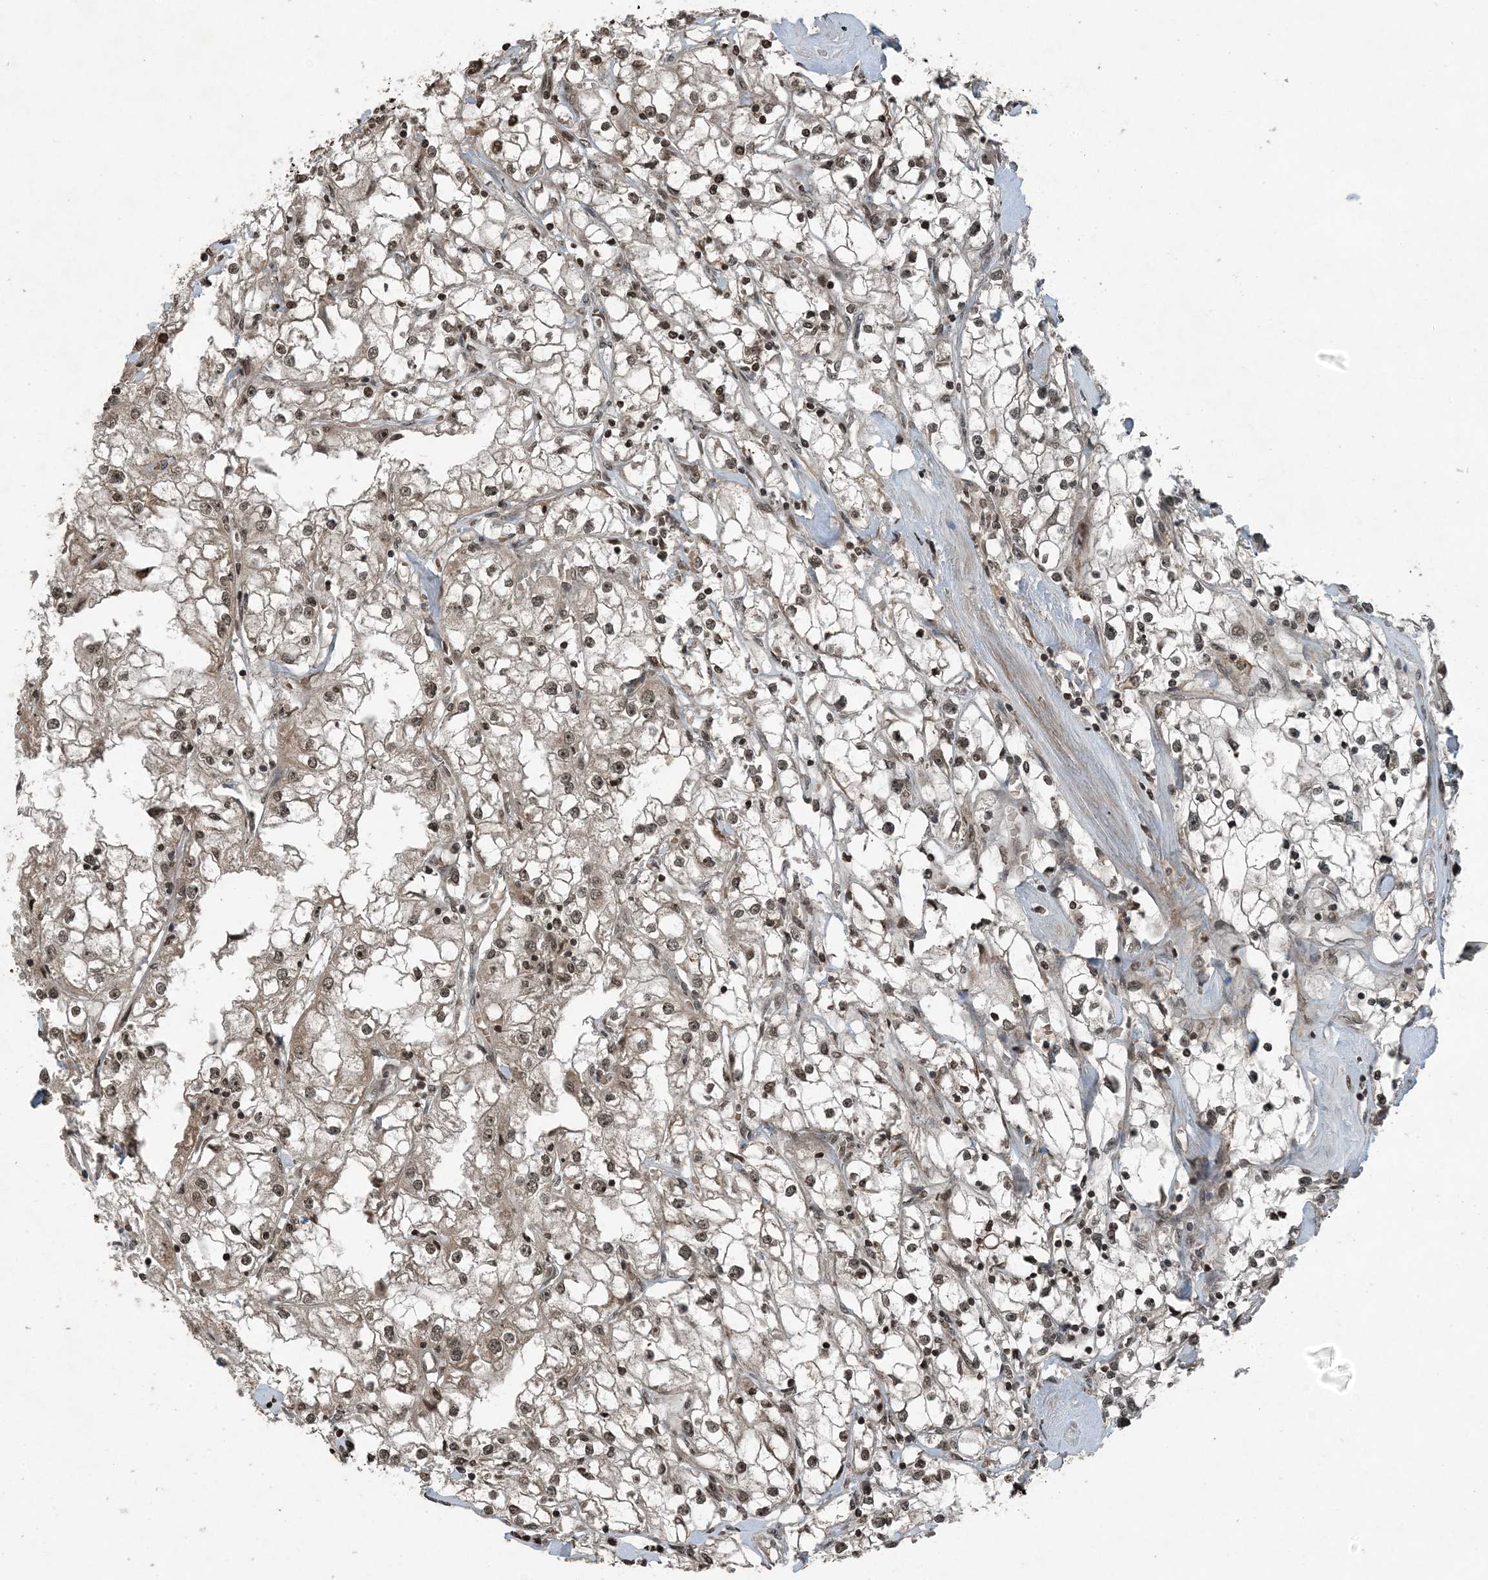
{"staining": {"intensity": "weak", "quantity": ">75%", "location": "nuclear"}, "tissue": "renal cancer", "cell_type": "Tumor cells", "image_type": "cancer", "snomed": [{"axis": "morphology", "description": "Adenocarcinoma, NOS"}, {"axis": "topography", "description": "Kidney"}], "caption": "Immunohistochemistry micrograph of renal cancer (adenocarcinoma) stained for a protein (brown), which demonstrates low levels of weak nuclear staining in approximately >75% of tumor cells.", "gene": "ZFAND2B", "patient": {"sex": "male", "age": 56}}